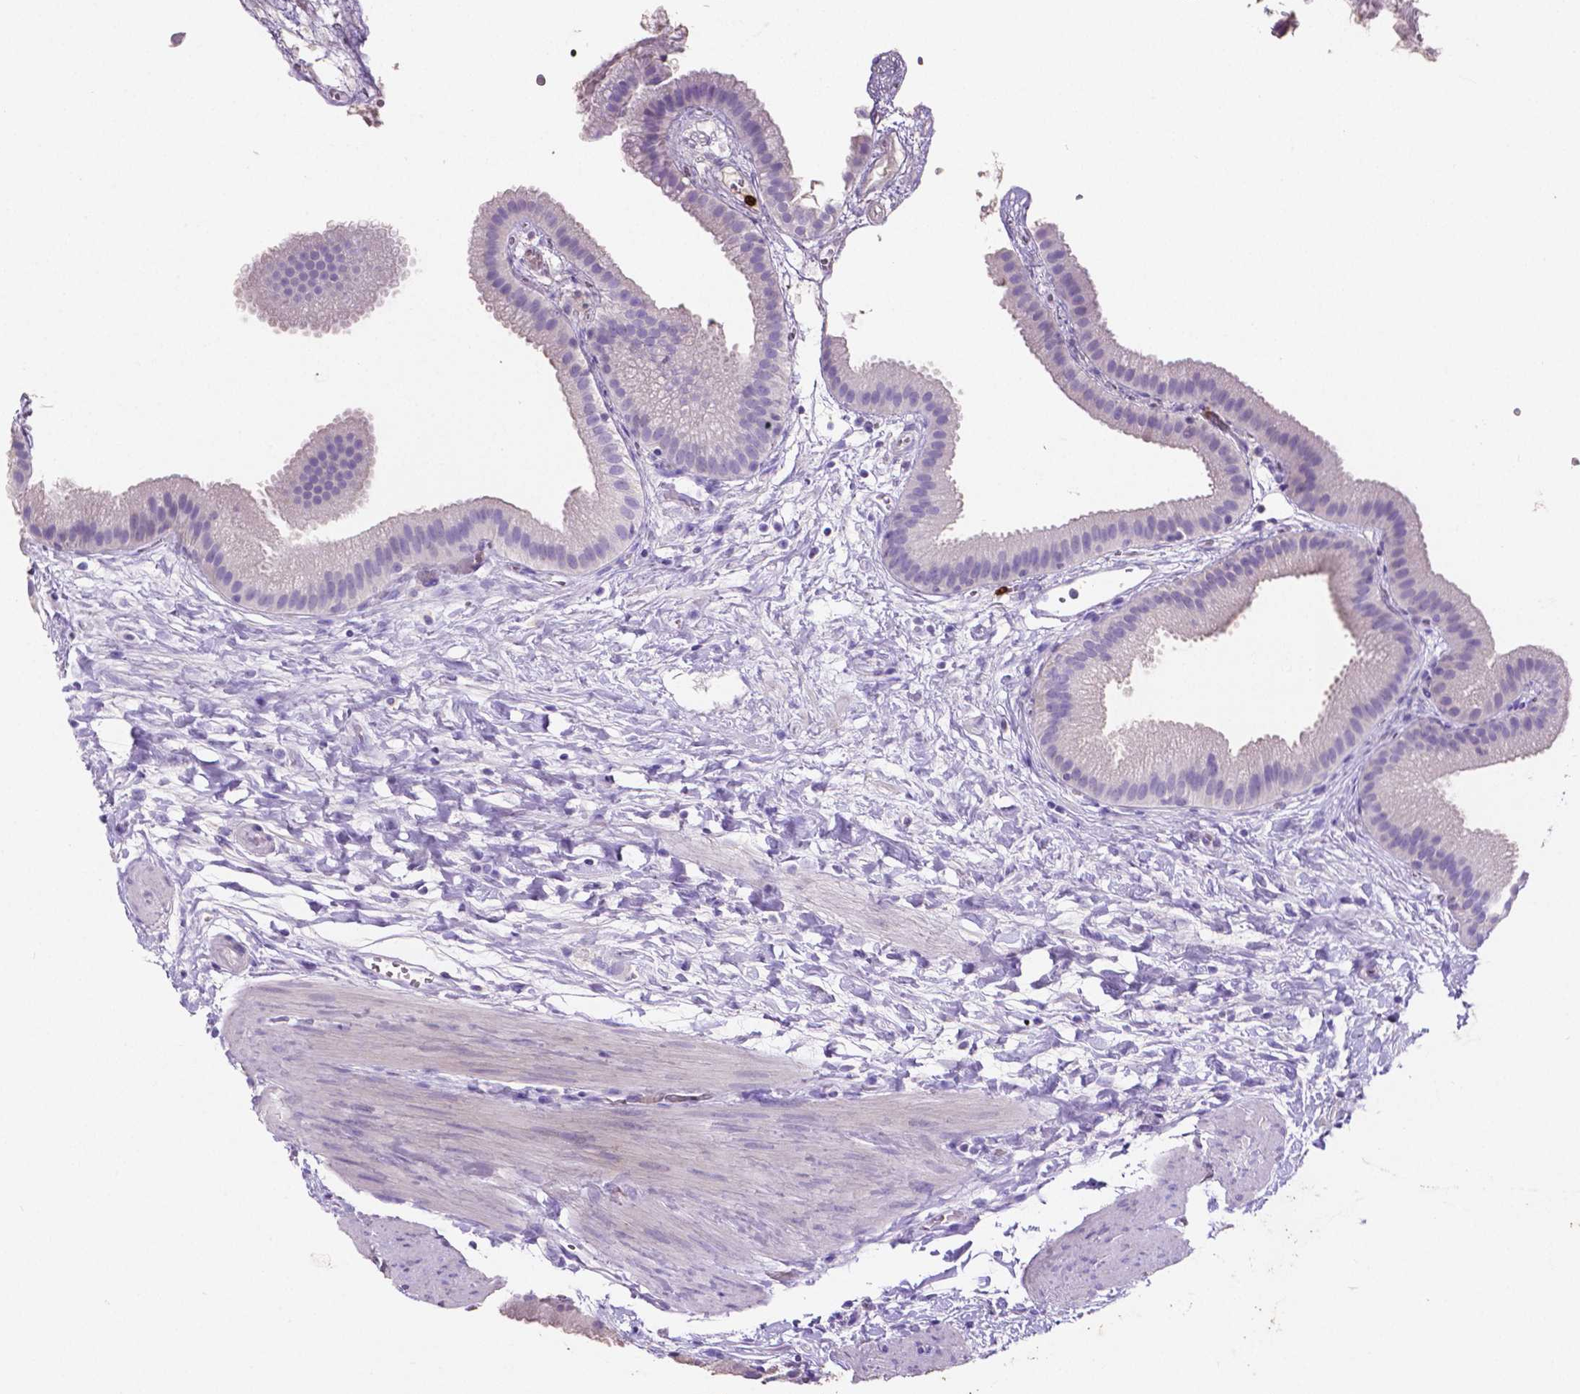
{"staining": {"intensity": "negative", "quantity": "none", "location": "none"}, "tissue": "gallbladder", "cell_type": "Glandular cells", "image_type": "normal", "snomed": [{"axis": "morphology", "description": "Normal tissue, NOS"}, {"axis": "topography", "description": "Gallbladder"}], "caption": "This micrograph is of normal gallbladder stained with immunohistochemistry to label a protein in brown with the nuclei are counter-stained blue. There is no staining in glandular cells.", "gene": "MMP9", "patient": {"sex": "female", "age": 63}}